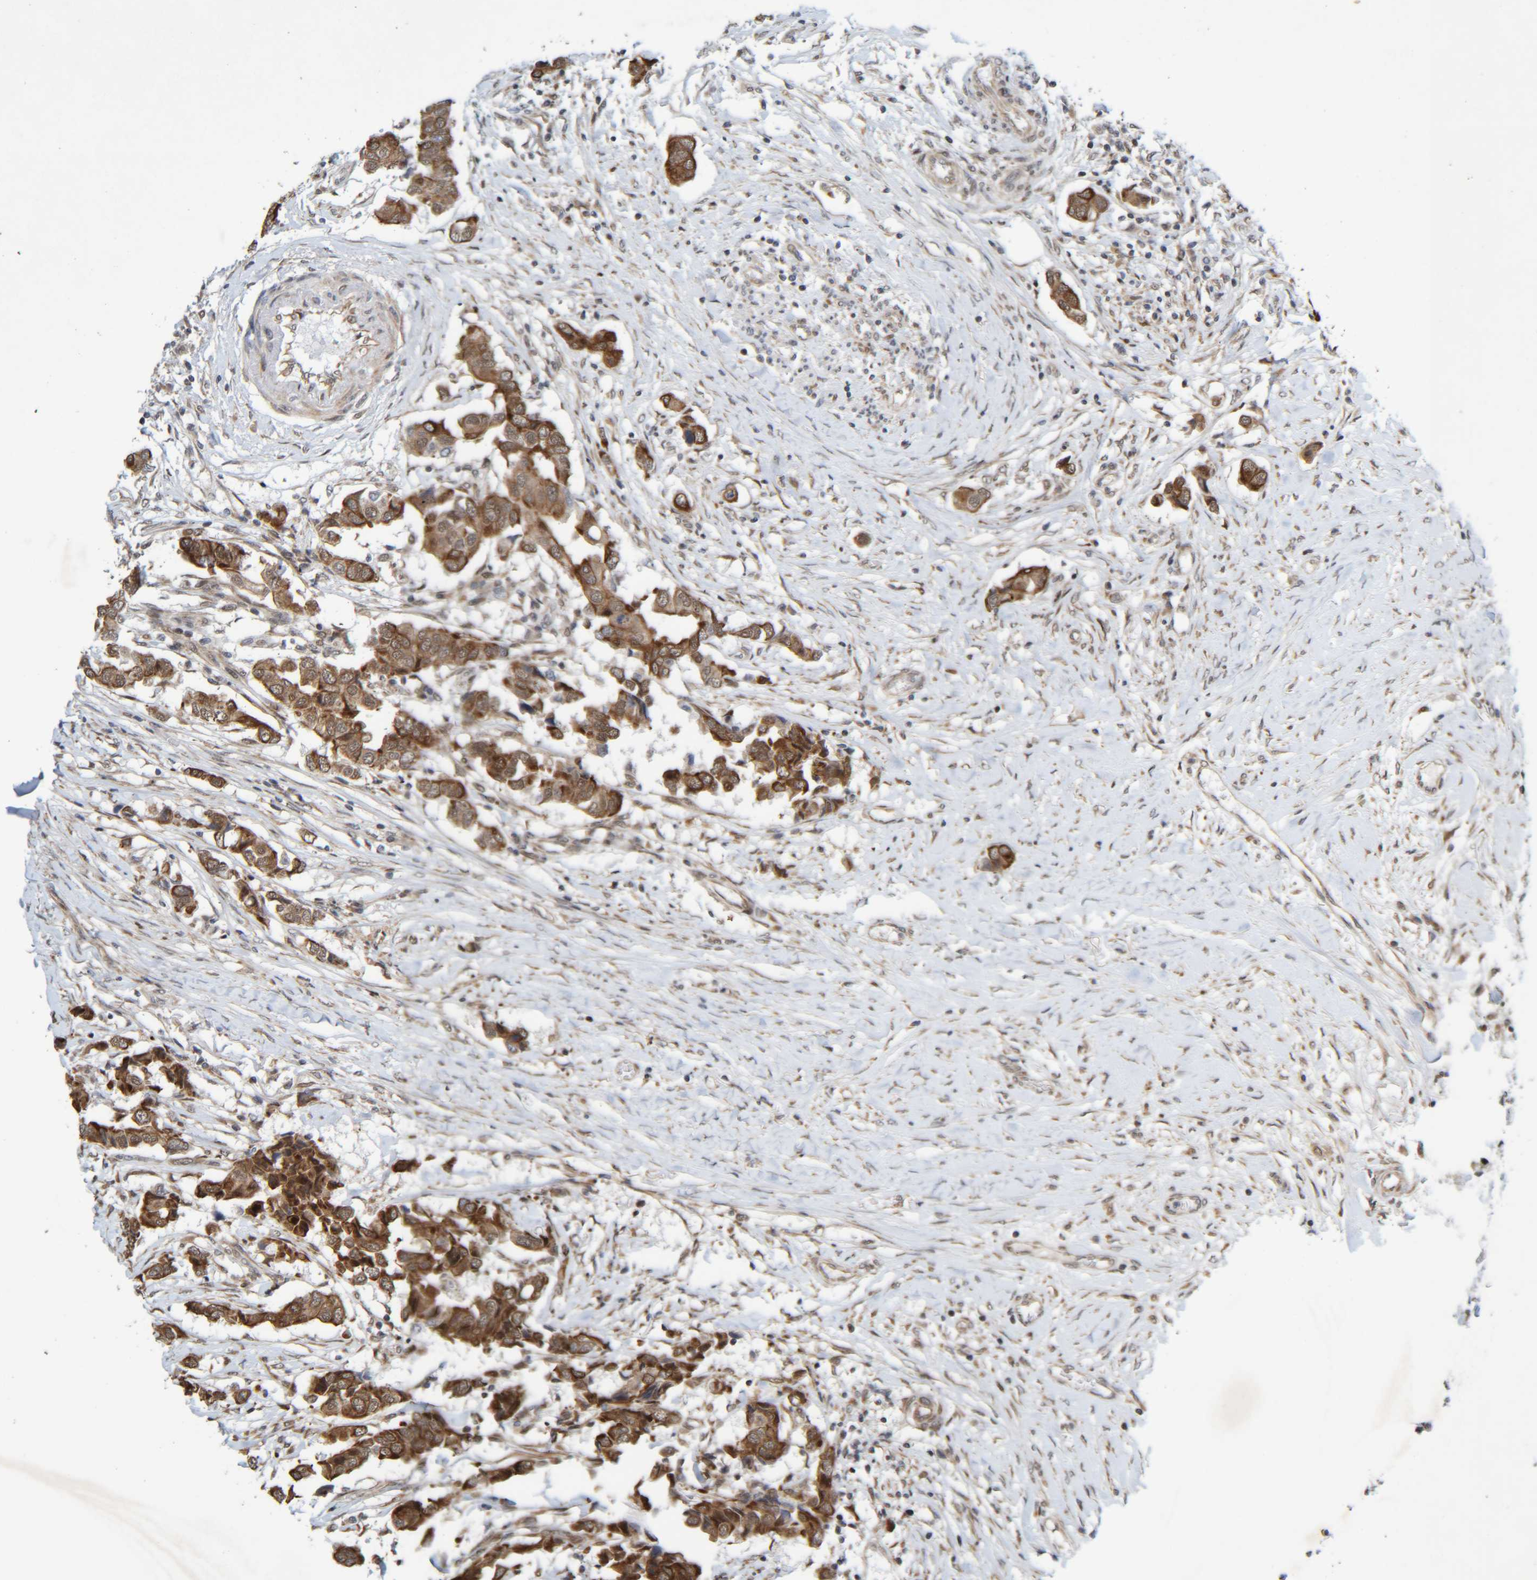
{"staining": {"intensity": "strong", "quantity": ">75%", "location": "cytoplasmic/membranous"}, "tissue": "breast cancer", "cell_type": "Tumor cells", "image_type": "cancer", "snomed": [{"axis": "morphology", "description": "Duct carcinoma"}, {"axis": "topography", "description": "Breast"}], "caption": "Tumor cells reveal strong cytoplasmic/membranous expression in about >75% of cells in breast intraductal carcinoma.", "gene": "CCDC57", "patient": {"sex": "female", "age": 80}}